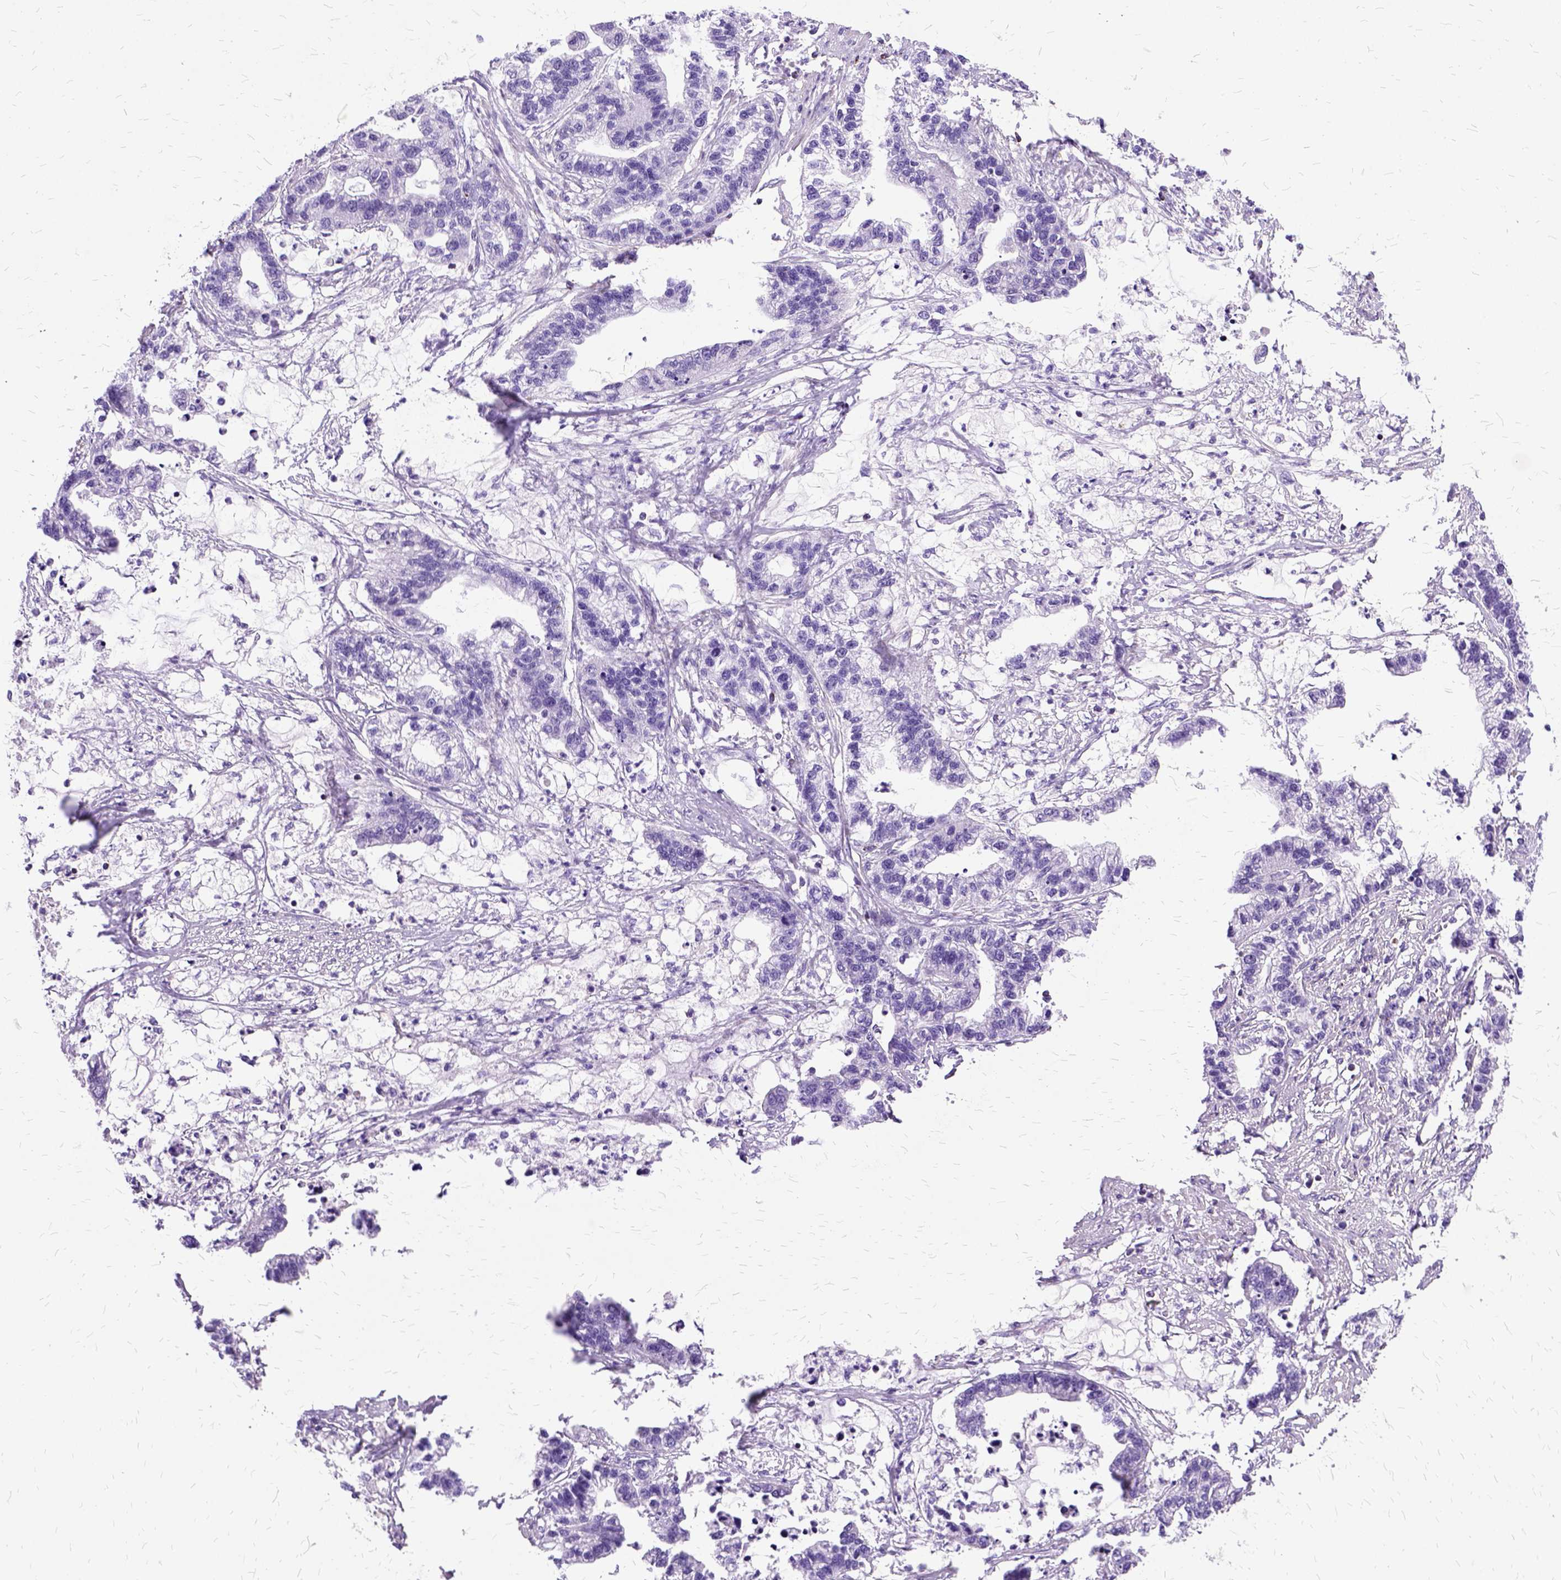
{"staining": {"intensity": "negative", "quantity": "none", "location": "none"}, "tissue": "stomach cancer", "cell_type": "Tumor cells", "image_type": "cancer", "snomed": [{"axis": "morphology", "description": "Adenocarcinoma, NOS"}, {"axis": "topography", "description": "Stomach"}], "caption": "Tumor cells show no significant protein staining in stomach adenocarcinoma.", "gene": "OXCT1", "patient": {"sex": "male", "age": 83}}